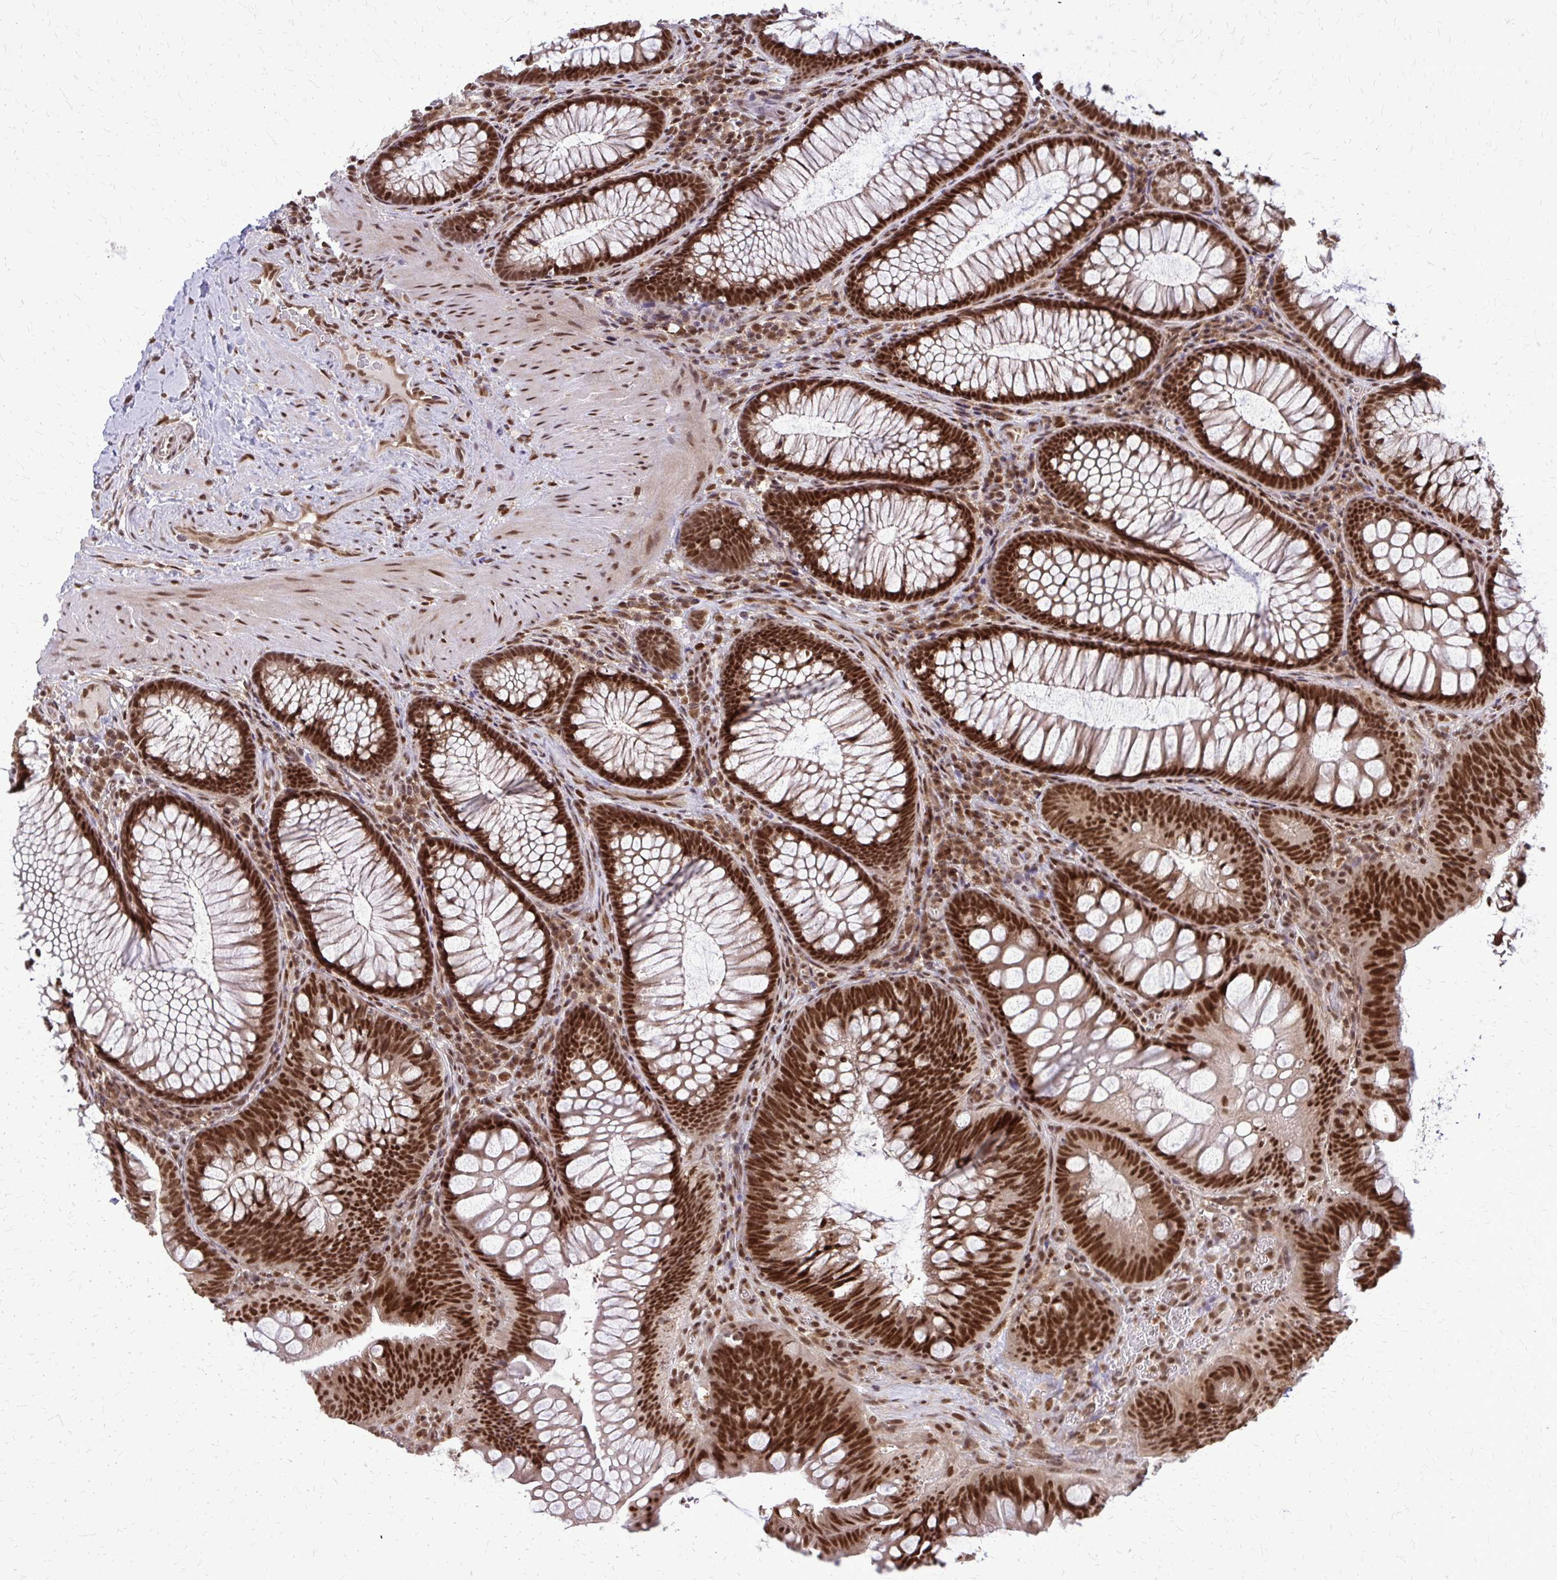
{"staining": {"intensity": "moderate", "quantity": ">75%", "location": "nuclear"}, "tissue": "colon", "cell_type": "Endothelial cells", "image_type": "normal", "snomed": [{"axis": "morphology", "description": "Normal tissue, NOS"}, {"axis": "morphology", "description": "Adenoma, NOS"}, {"axis": "topography", "description": "Soft tissue"}, {"axis": "topography", "description": "Colon"}], "caption": "Unremarkable colon was stained to show a protein in brown. There is medium levels of moderate nuclear expression in approximately >75% of endothelial cells. Immunohistochemistry (ihc) stains the protein in brown and the nuclei are stained blue.", "gene": "HDAC3", "patient": {"sex": "male", "age": 47}}